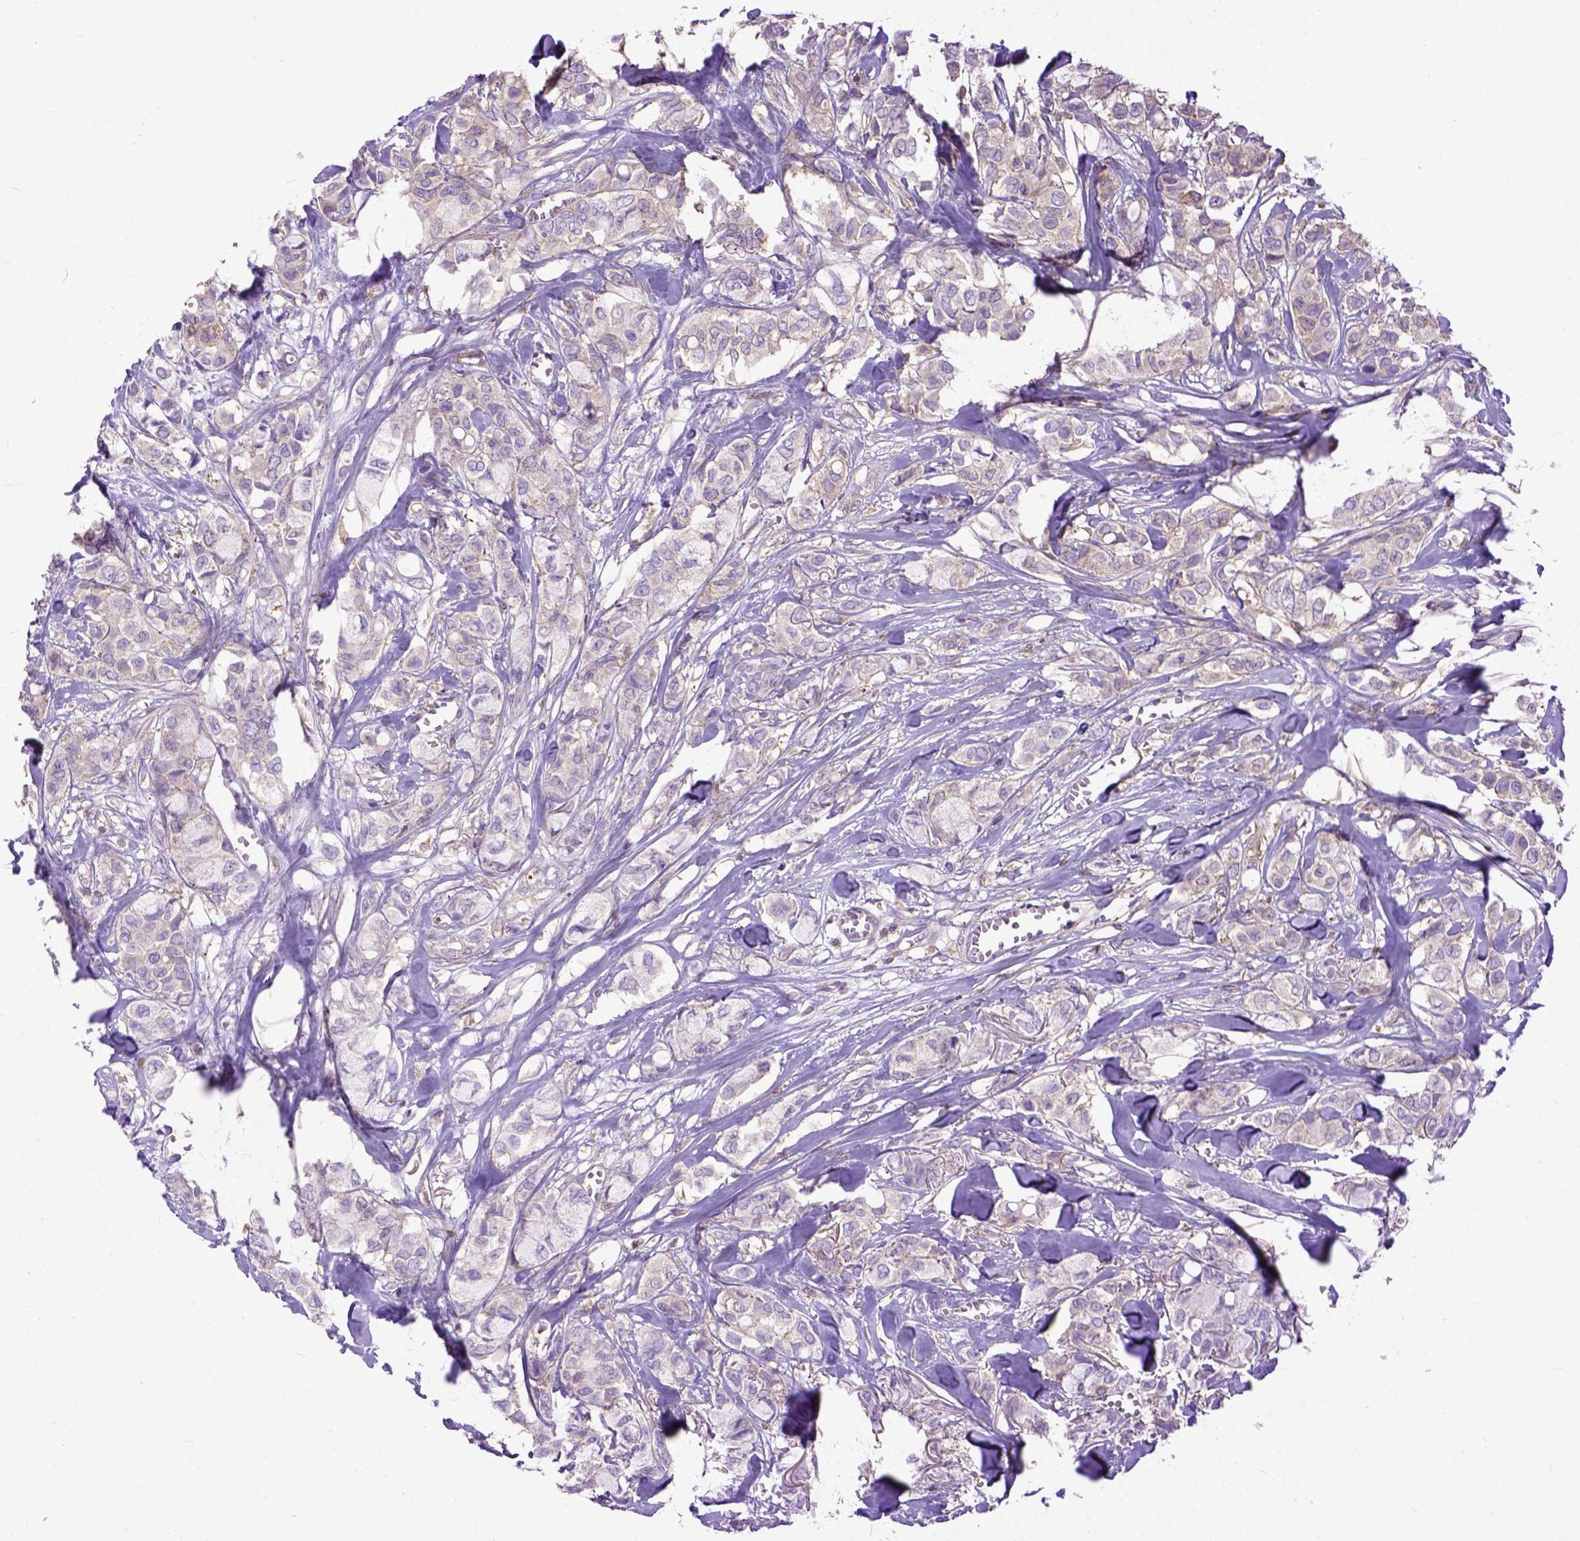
{"staining": {"intensity": "weak", "quantity": "<25%", "location": "cytoplasmic/membranous"}, "tissue": "breast cancer", "cell_type": "Tumor cells", "image_type": "cancer", "snomed": [{"axis": "morphology", "description": "Duct carcinoma"}, {"axis": "topography", "description": "Breast"}], "caption": "Human breast cancer (infiltrating ductal carcinoma) stained for a protein using immunohistochemistry (IHC) reveals no expression in tumor cells.", "gene": "NAMPT", "patient": {"sex": "female", "age": 85}}